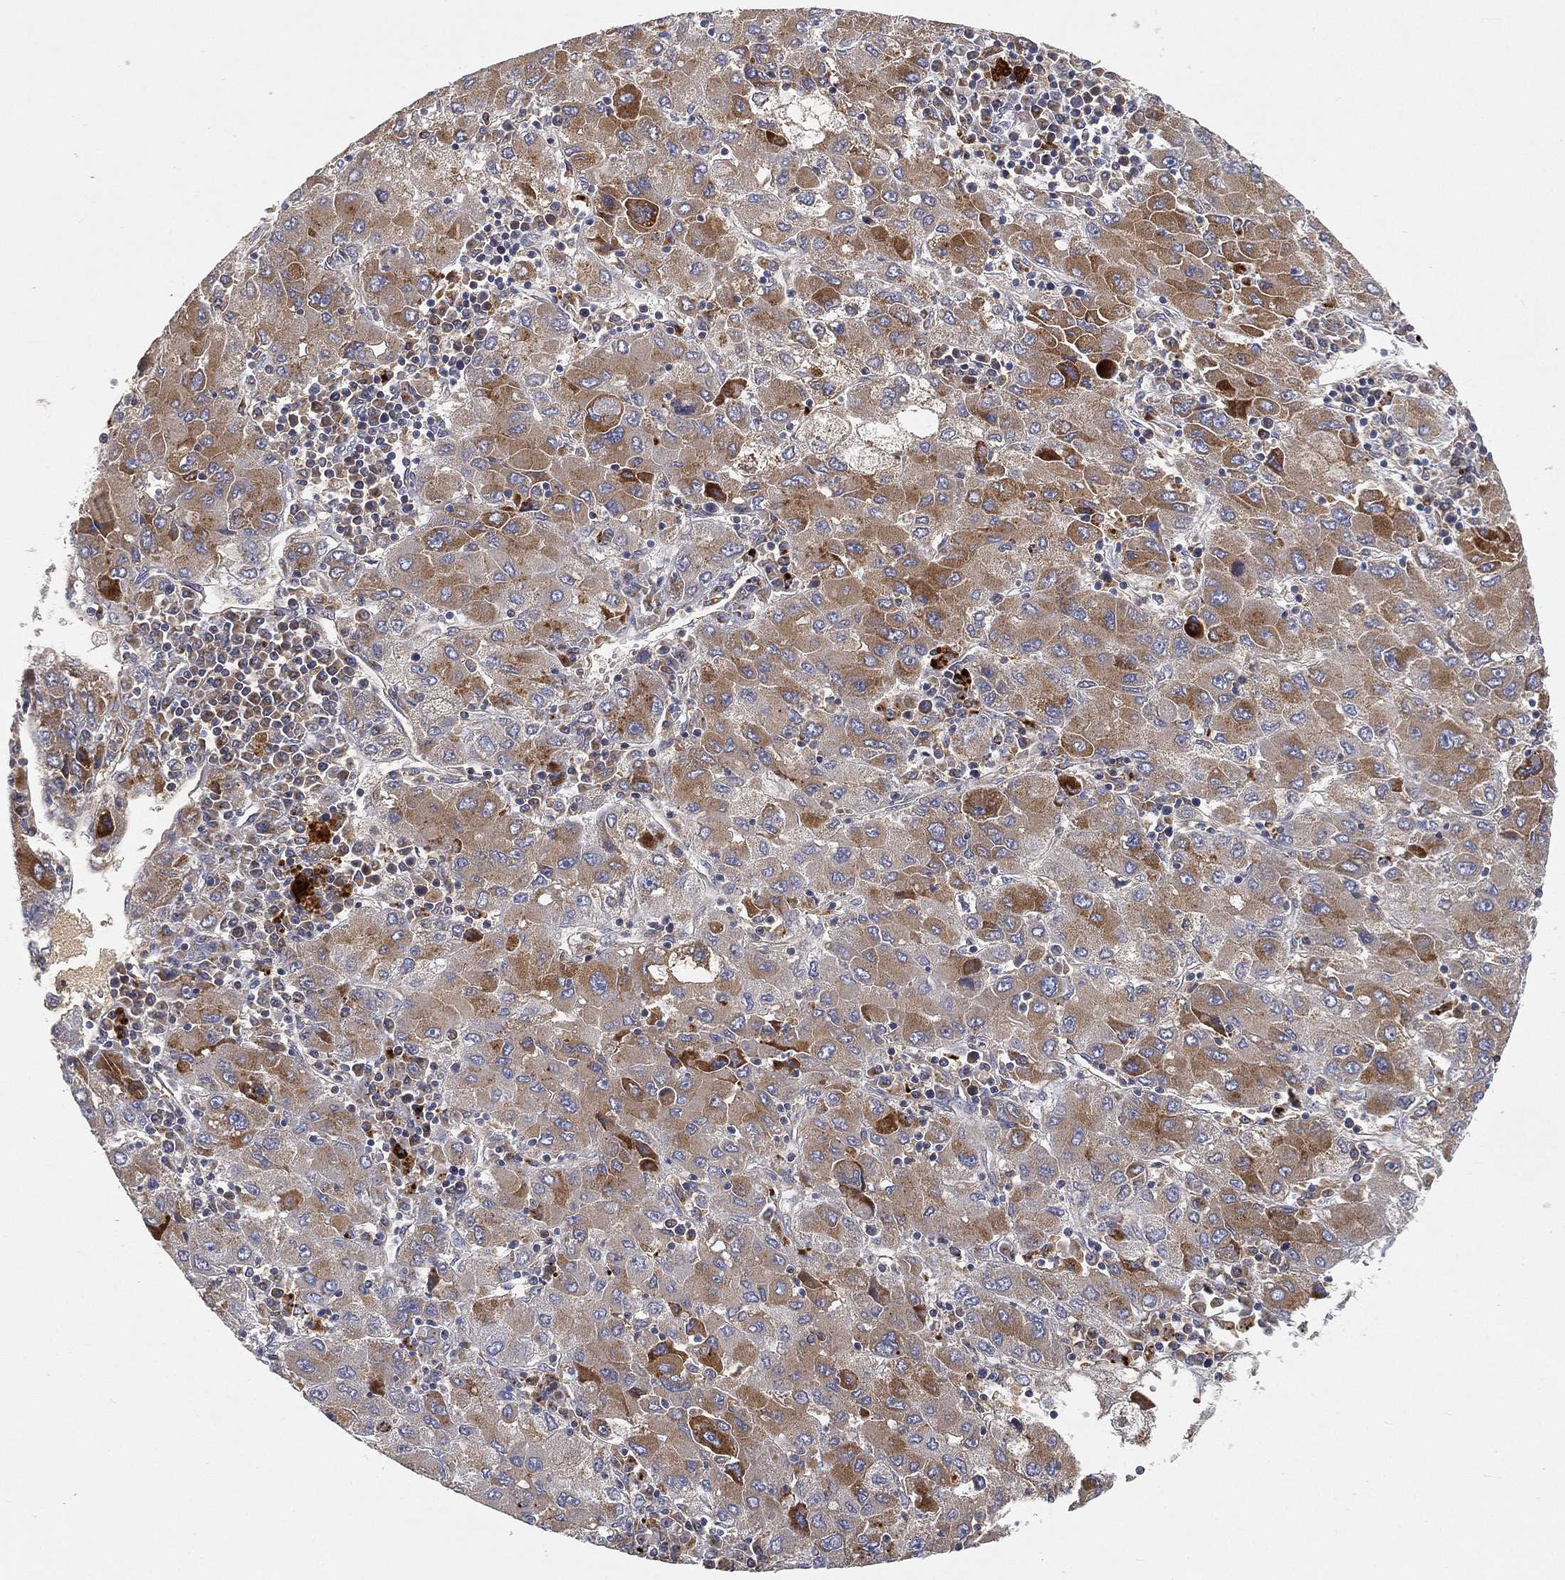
{"staining": {"intensity": "moderate", "quantity": ">75%", "location": "cytoplasmic/membranous"}, "tissue": "liver cancer", "cell_type": "Tumor cells", "image_type": "cancer", "snomed": [{"axis": "morphology", "description": "Carcinoma, Hepatocellular, NOS"}, {"axis": "topography", "description": "Liver"}], "caption": "This photomicrograph exhibits immunohistochemistry staining of human liver hepatocellular carcinoma, with medium moderate cytoplasmic/membranous positivity in approximately >75% of tumor cells.", "gene": "CTSL", "patient": {"sex": "male", "age": 75}}